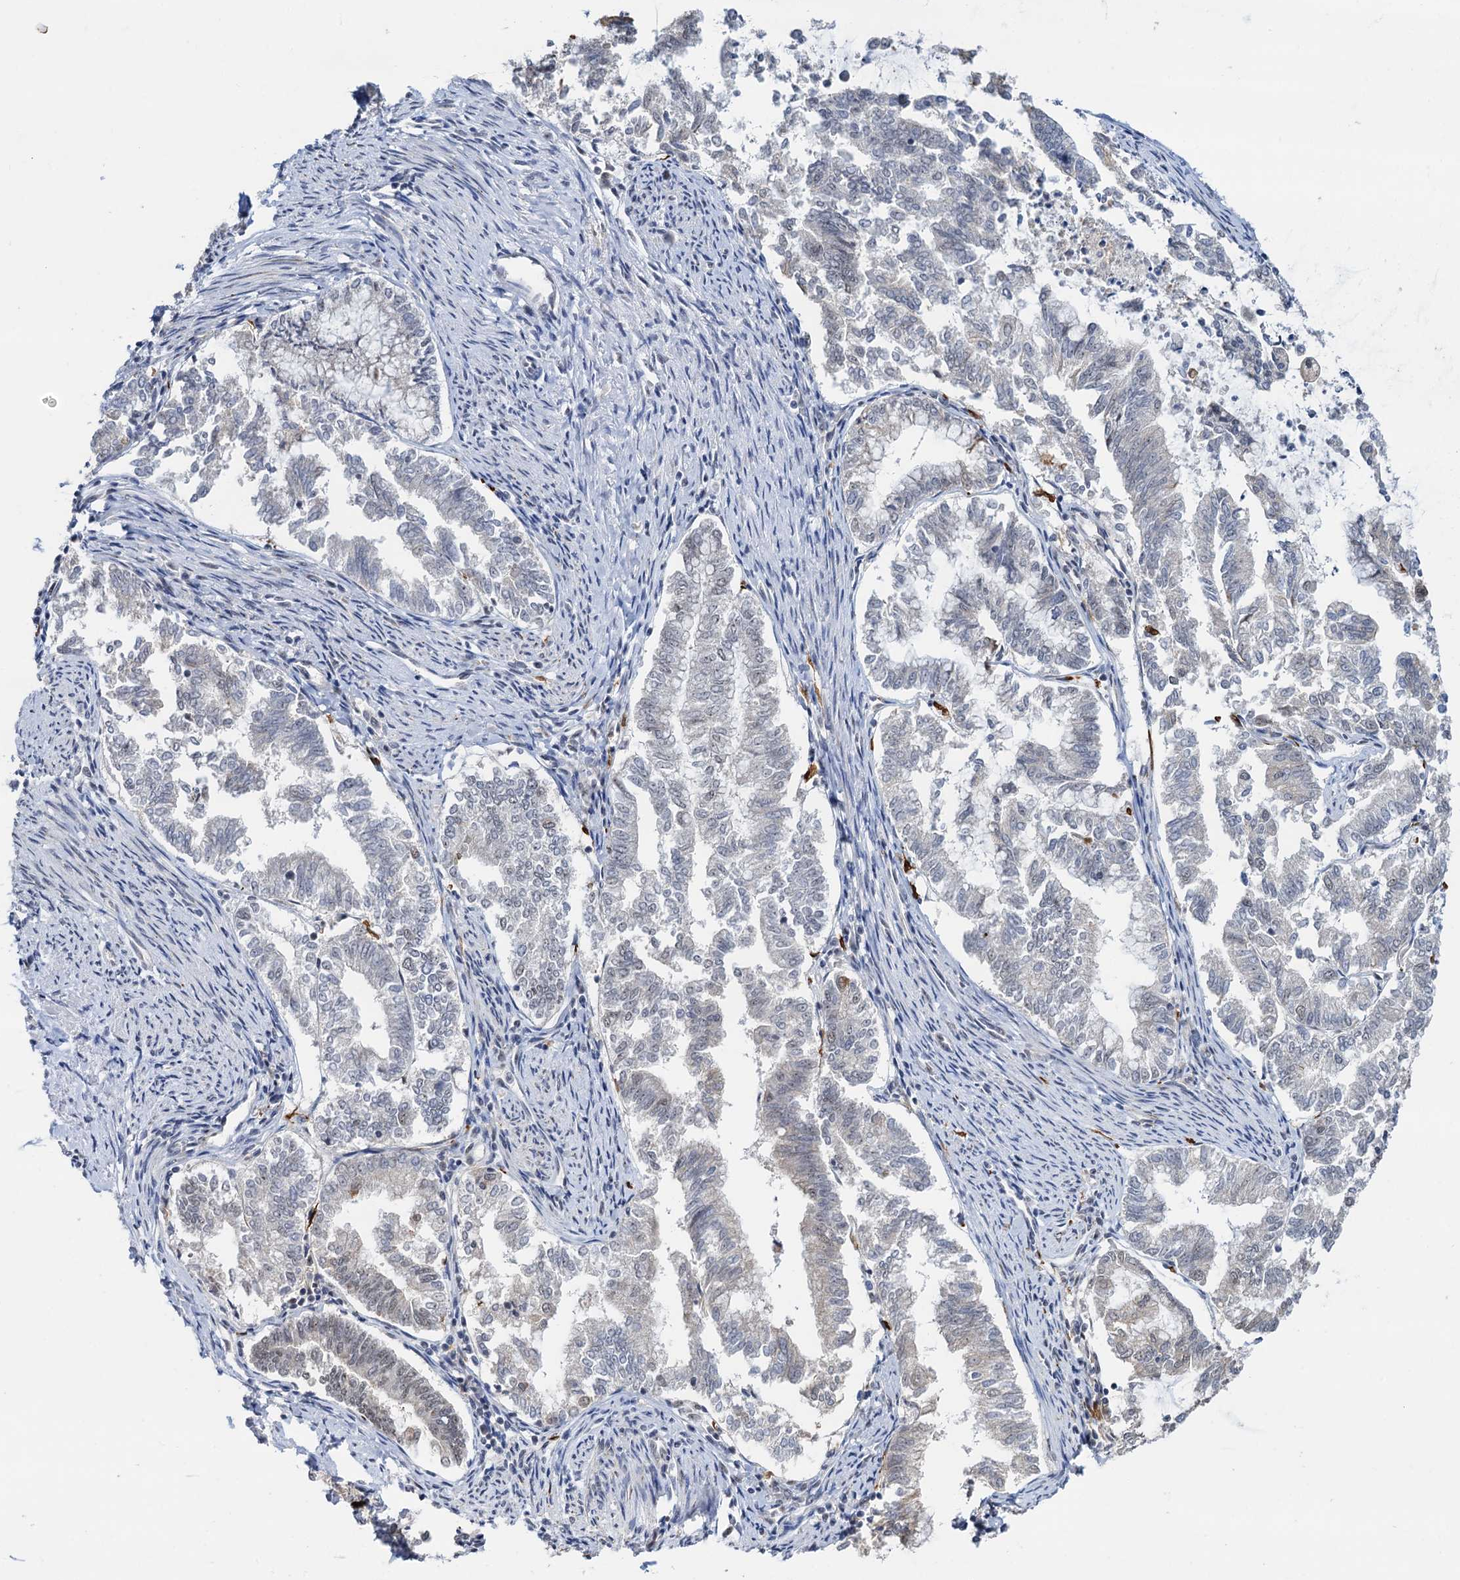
{"staining": {"intensity": "negative", "quantity": "none", "location": "none"}, "tissue": "endometrial cancer", "cell_type": "Tumor cells", "image_type": "cancer", "snomed": [{"axis": "morphology", "description": "Adenocarcinoma, NOS"}, {"axis": "topography", "description": "Endometrium"}], "caption": "The image demonstrates no staining of tumor cells in endometrial adenocarcinoma.", "gene": "NAT10", "patient": {"sex": "female", "age": 79}}